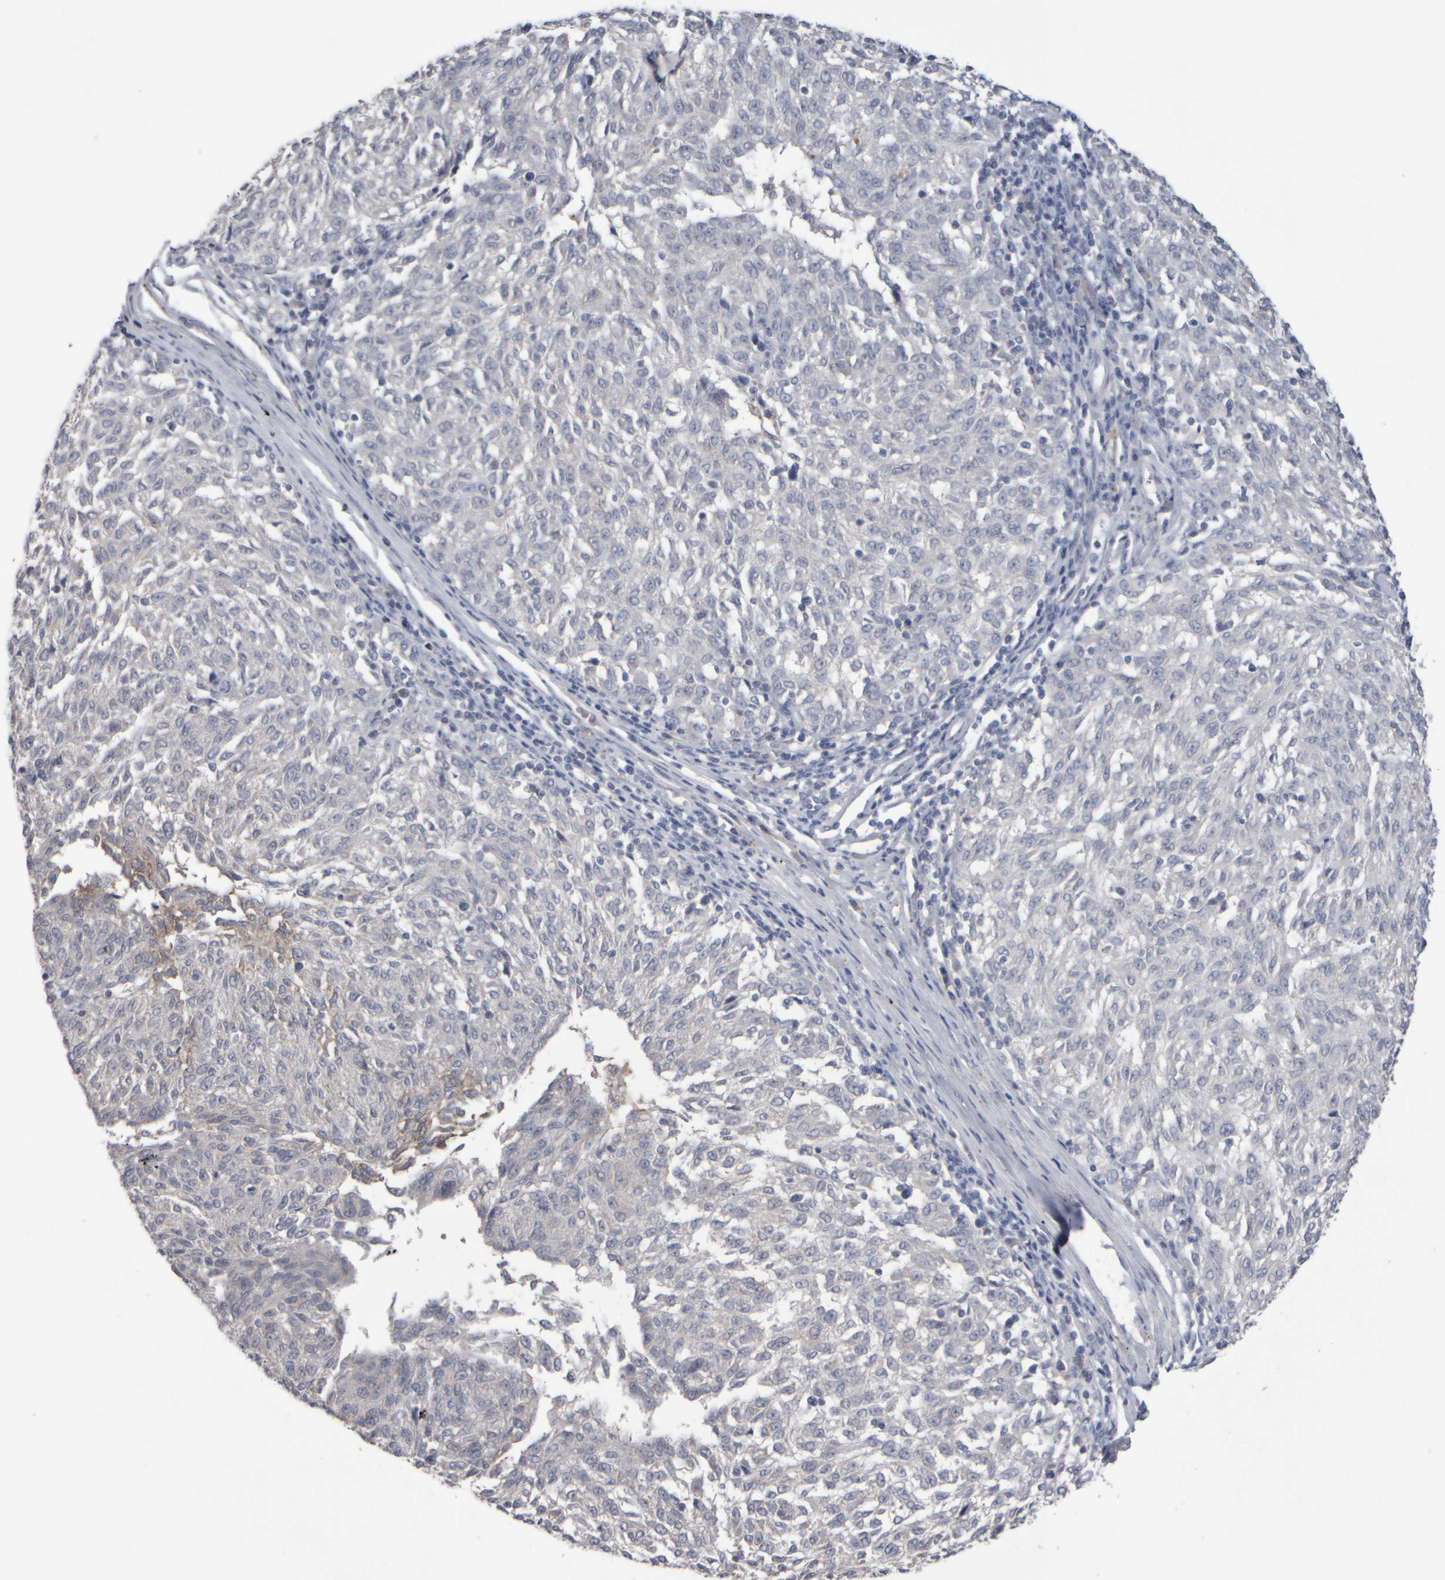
{"staining": {"intensity": "negative", "quantity": "none", "location": "none"}, "tissue": "melanoma", "cell_type": "Tumor cells", "image_type": "cancer", "snomed": [{"axis": "morphology", "description": "Malignant melanoma, NOS"}, {"axis": "topography", "description": "Skin"}], "caption": "There is no significant positivity in tumor cells of melanoma. Nuclei are stained in blue.", "gene": "EPHX2", "patient": {"sex": "female", "age": 72}}